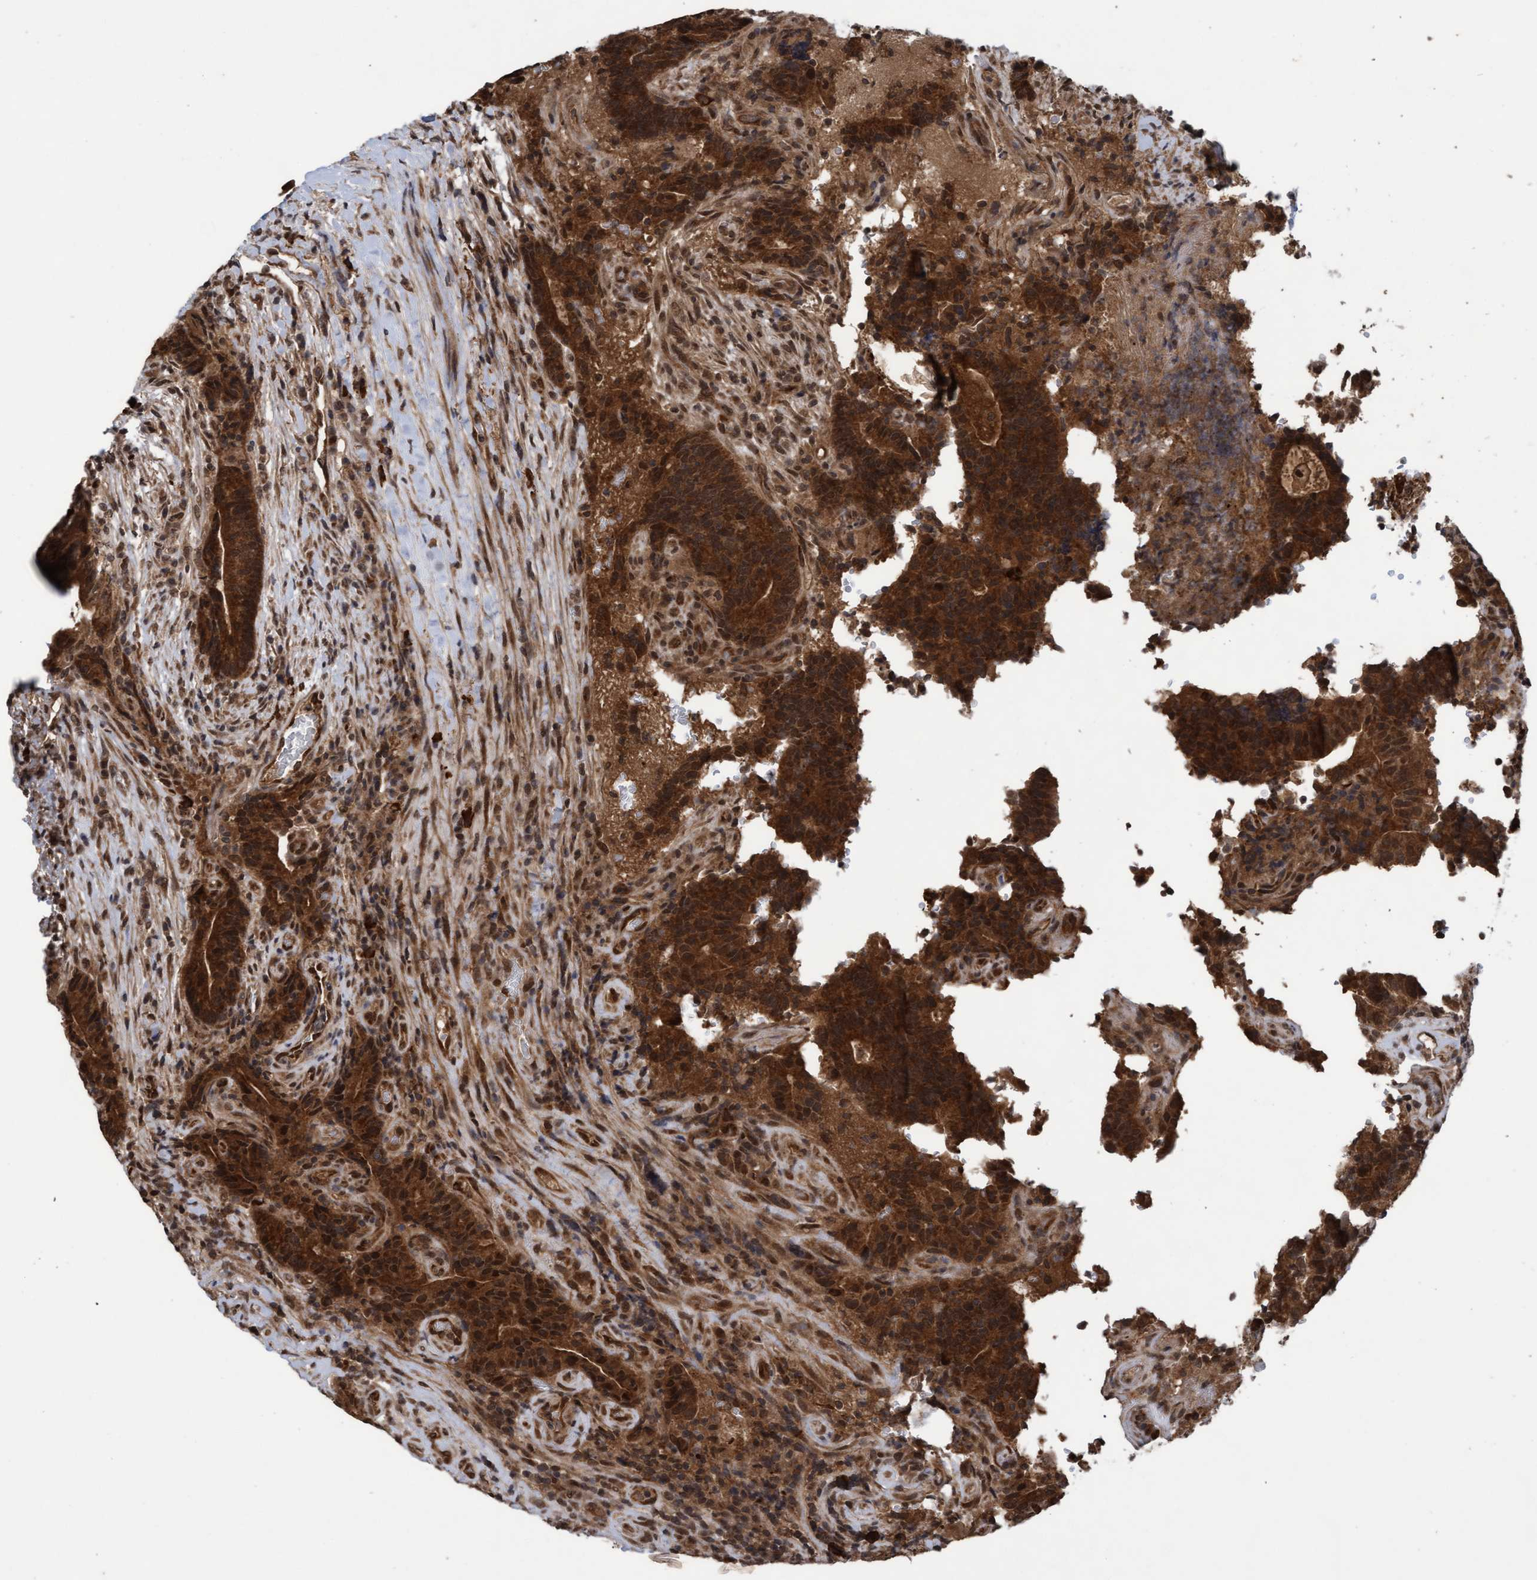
{"staining": {"intensity": "strong", "quantity": ">75%", "location": "cytoplasmic/membranous,nuclear"}, "tissue": "colorectal cancer", "cell_type": "Tumor cells", "image_type": "cancer", "snomed": [{"axis": "morphology", "description": "Normal tissue, NOS"}, {"axis": "morphology", "description": "Adenocarcinoma, NOS"}, {"axis": "topography", "description": "Colon"}], "caption": "This is a histology image of immunohistochemistry staining of colorectal cancer, which shows strong positivity in the cytoplasmic/membranous and nuclear of tumor cells.", "gene": "WASF1", "patient": {"sex": "female", "age": 75}}